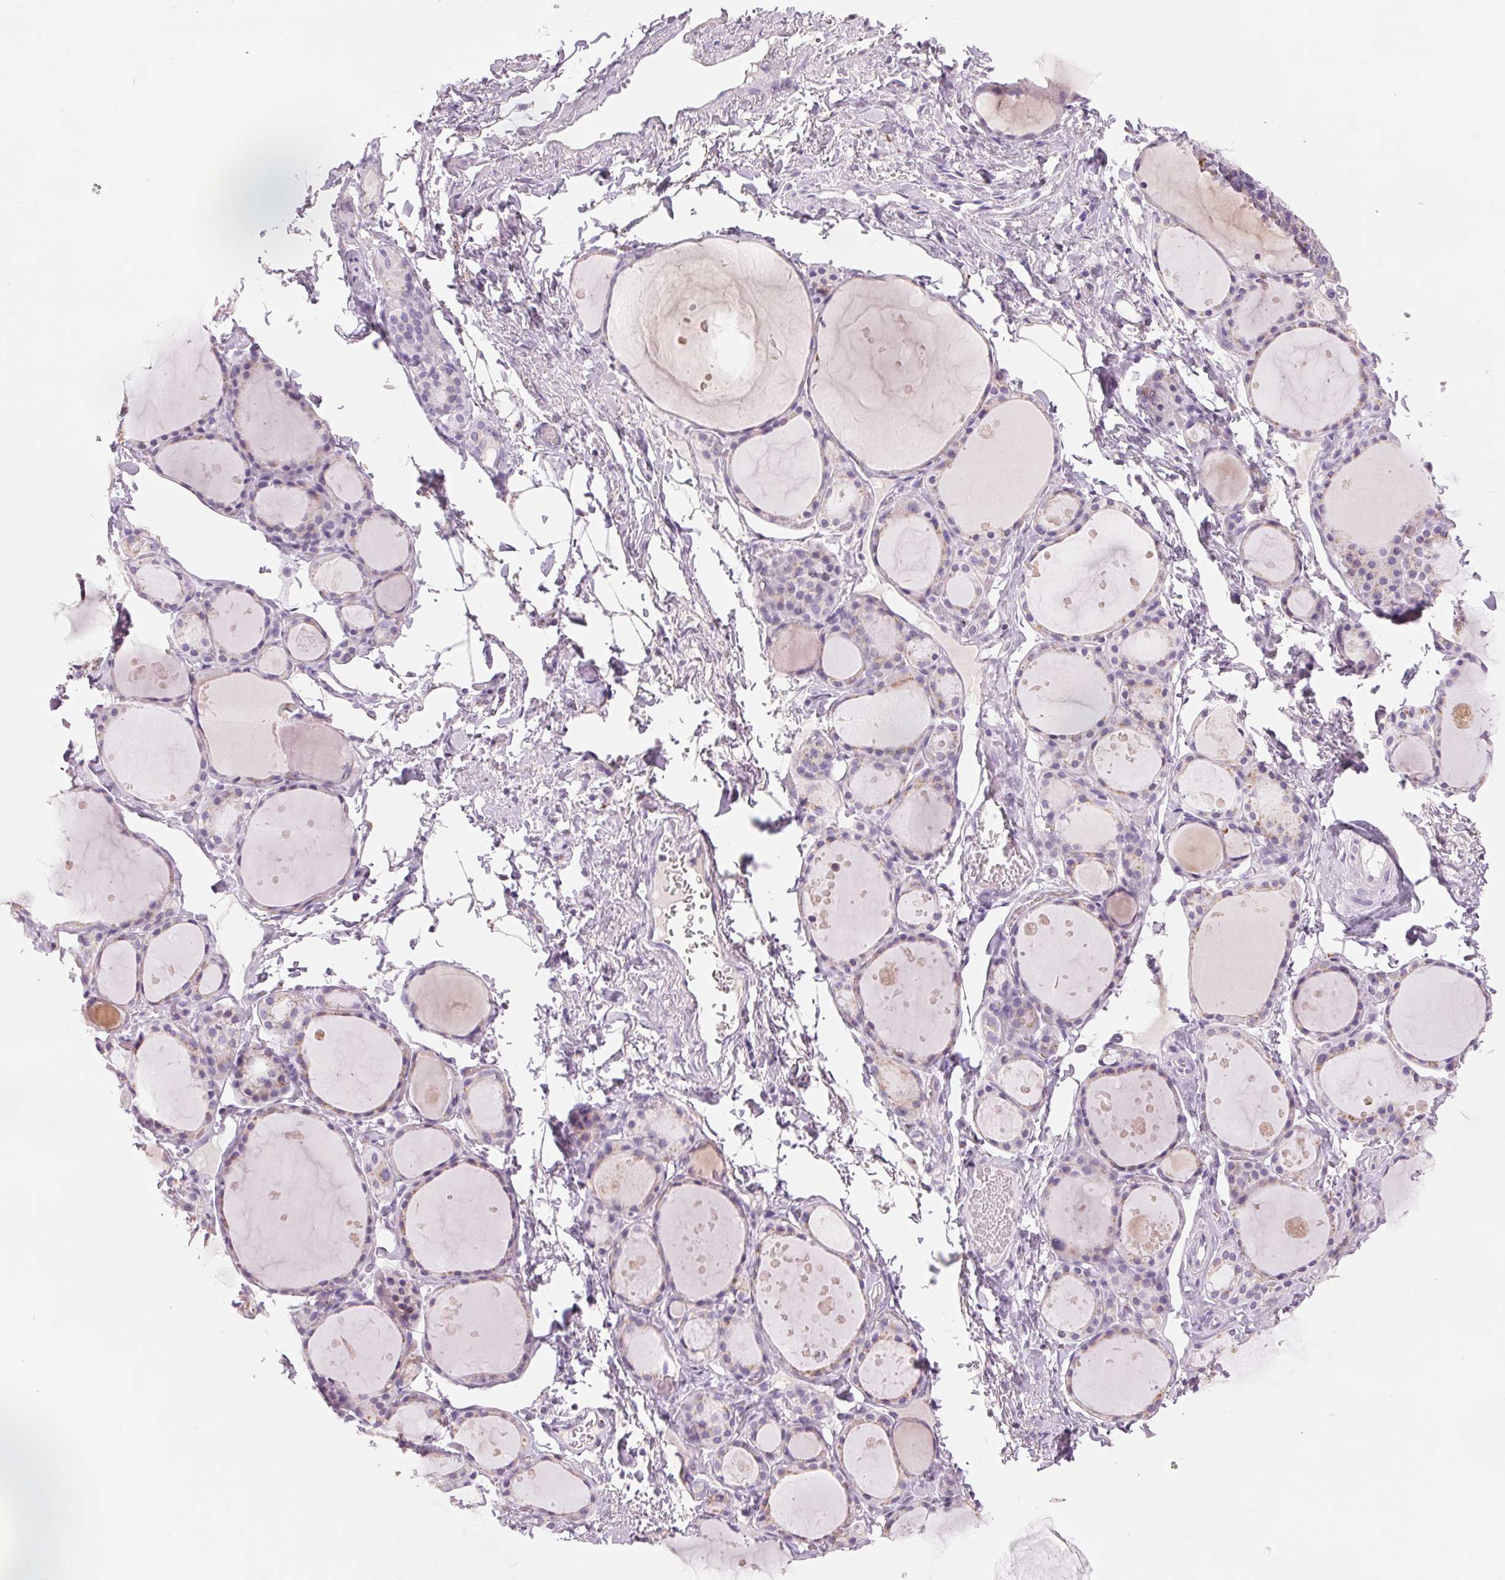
{"staining": {"intensity": "weak", "quantity": "25%-75%", "location": "cytoplasmic/membranous"}, "tissue": "thyroid gland", "cell_type": "Glandular cells", "image_type": "normal", "snomed": [{"axis": "morphology", "description": "Normal tissue, NOS"}, {"axis": "topography", "description": "Thyroid gland"}], "caption": "Protein analysis of normal thyroid gland displays weak cytoplasmic/membranous staining in approximately 25%-75% of glandular cells. (Brightfield microscopy of DAB IHC at high magnification).", "gene": "GALNT7", "patient": {"sex": "male", "age": 68}}